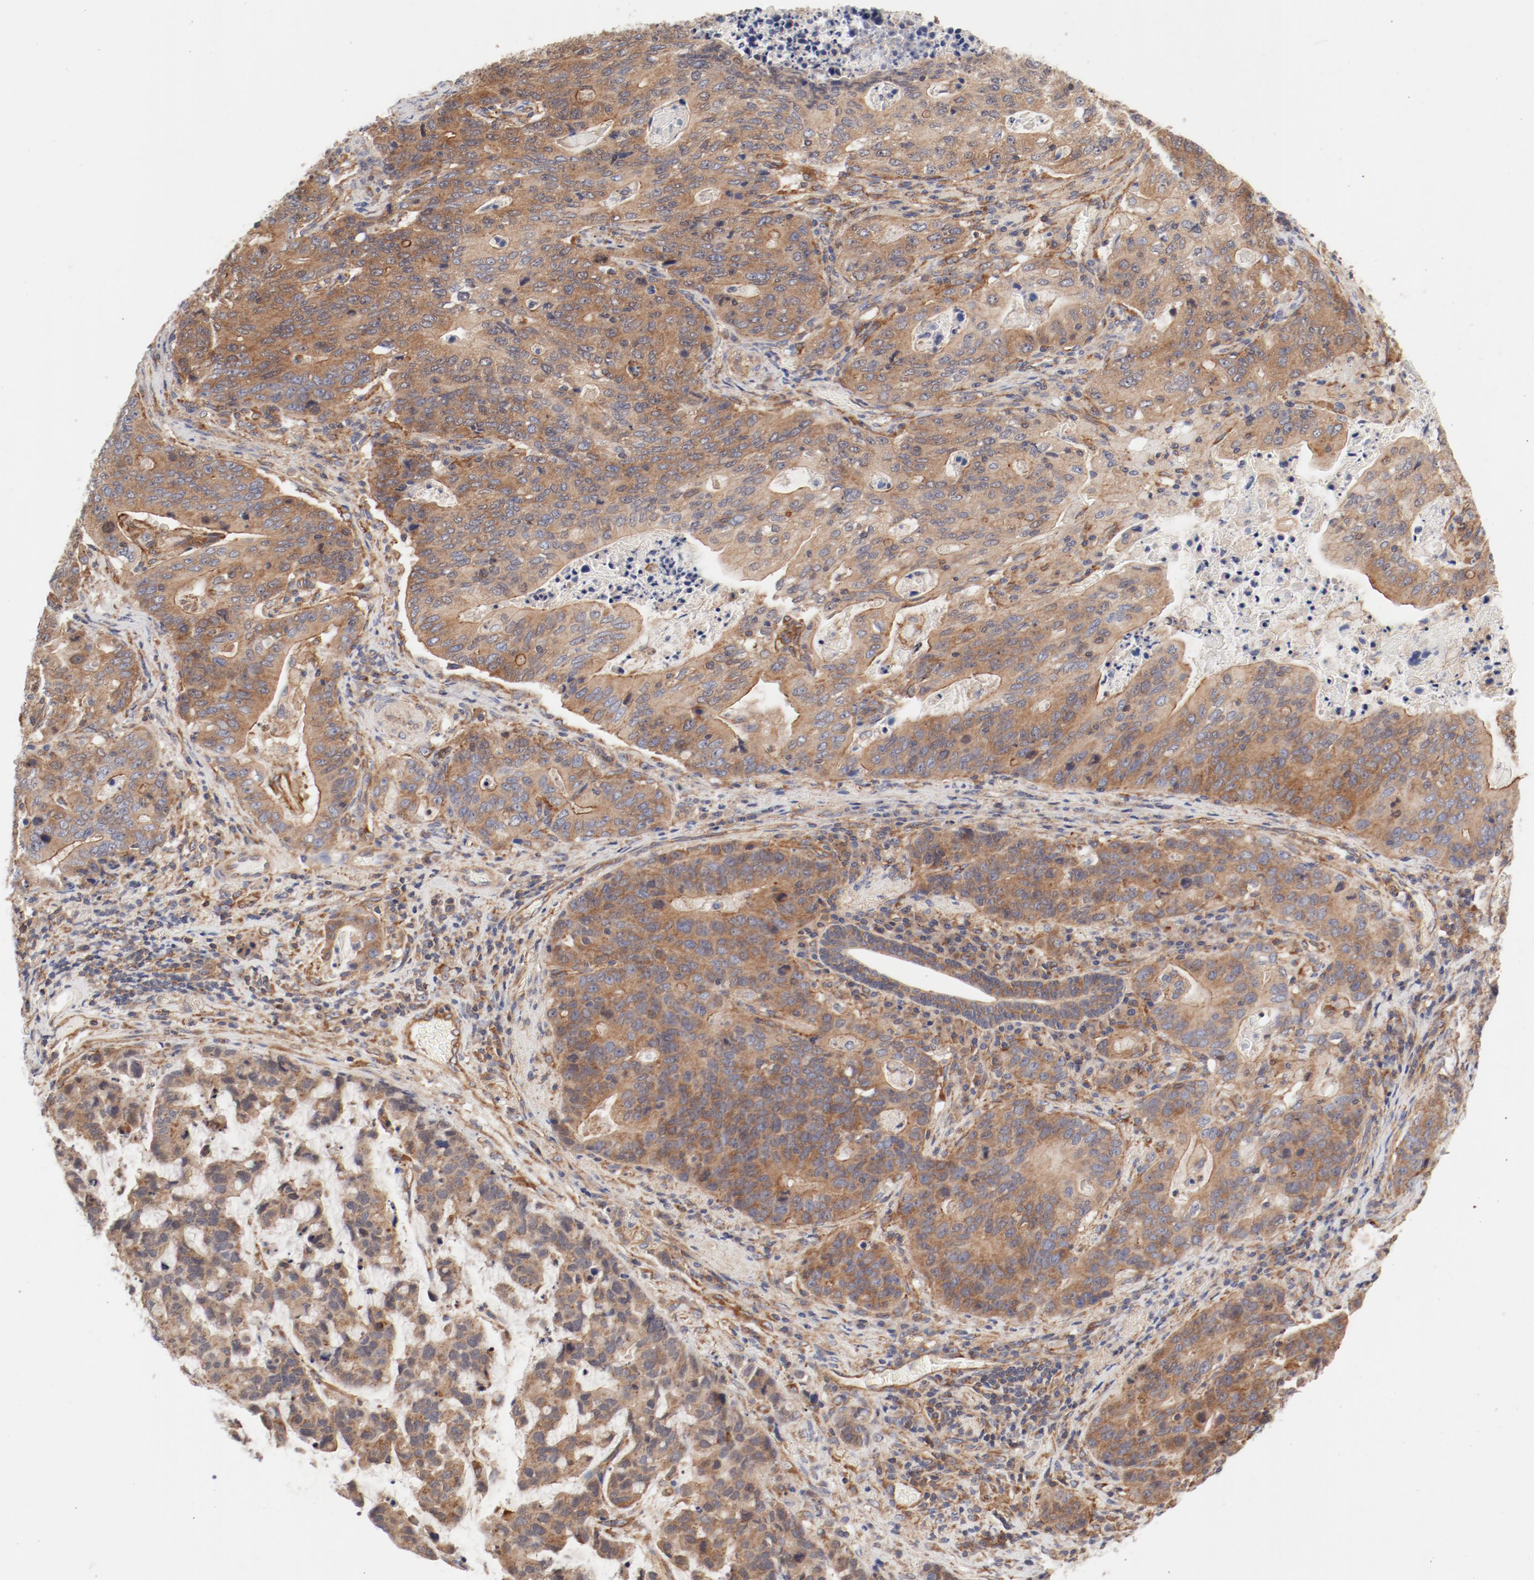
{"staining": {"intensity": "moderate", "quantity": ">75%", "location": "cytoplasmic/membranous"}, "tissue": "stomach cancer", "cell_type": "Tumor cells", "image_type": "cancer", "snomed": [{"axis": "morphology", "description": "Adenocarcinoma, NOS"}, {"axis": "topography", "description": "Esophagus"}, {"axis": "topography", "description": "Stomach"}], "caption": "A brown stain highlights moderate cytoplasmic/membranous expression of a protein in human stomach adenocarcinoma tumor cells.", "gene": "AP2A1", "patient": {"sex": "male", "age": 74}}